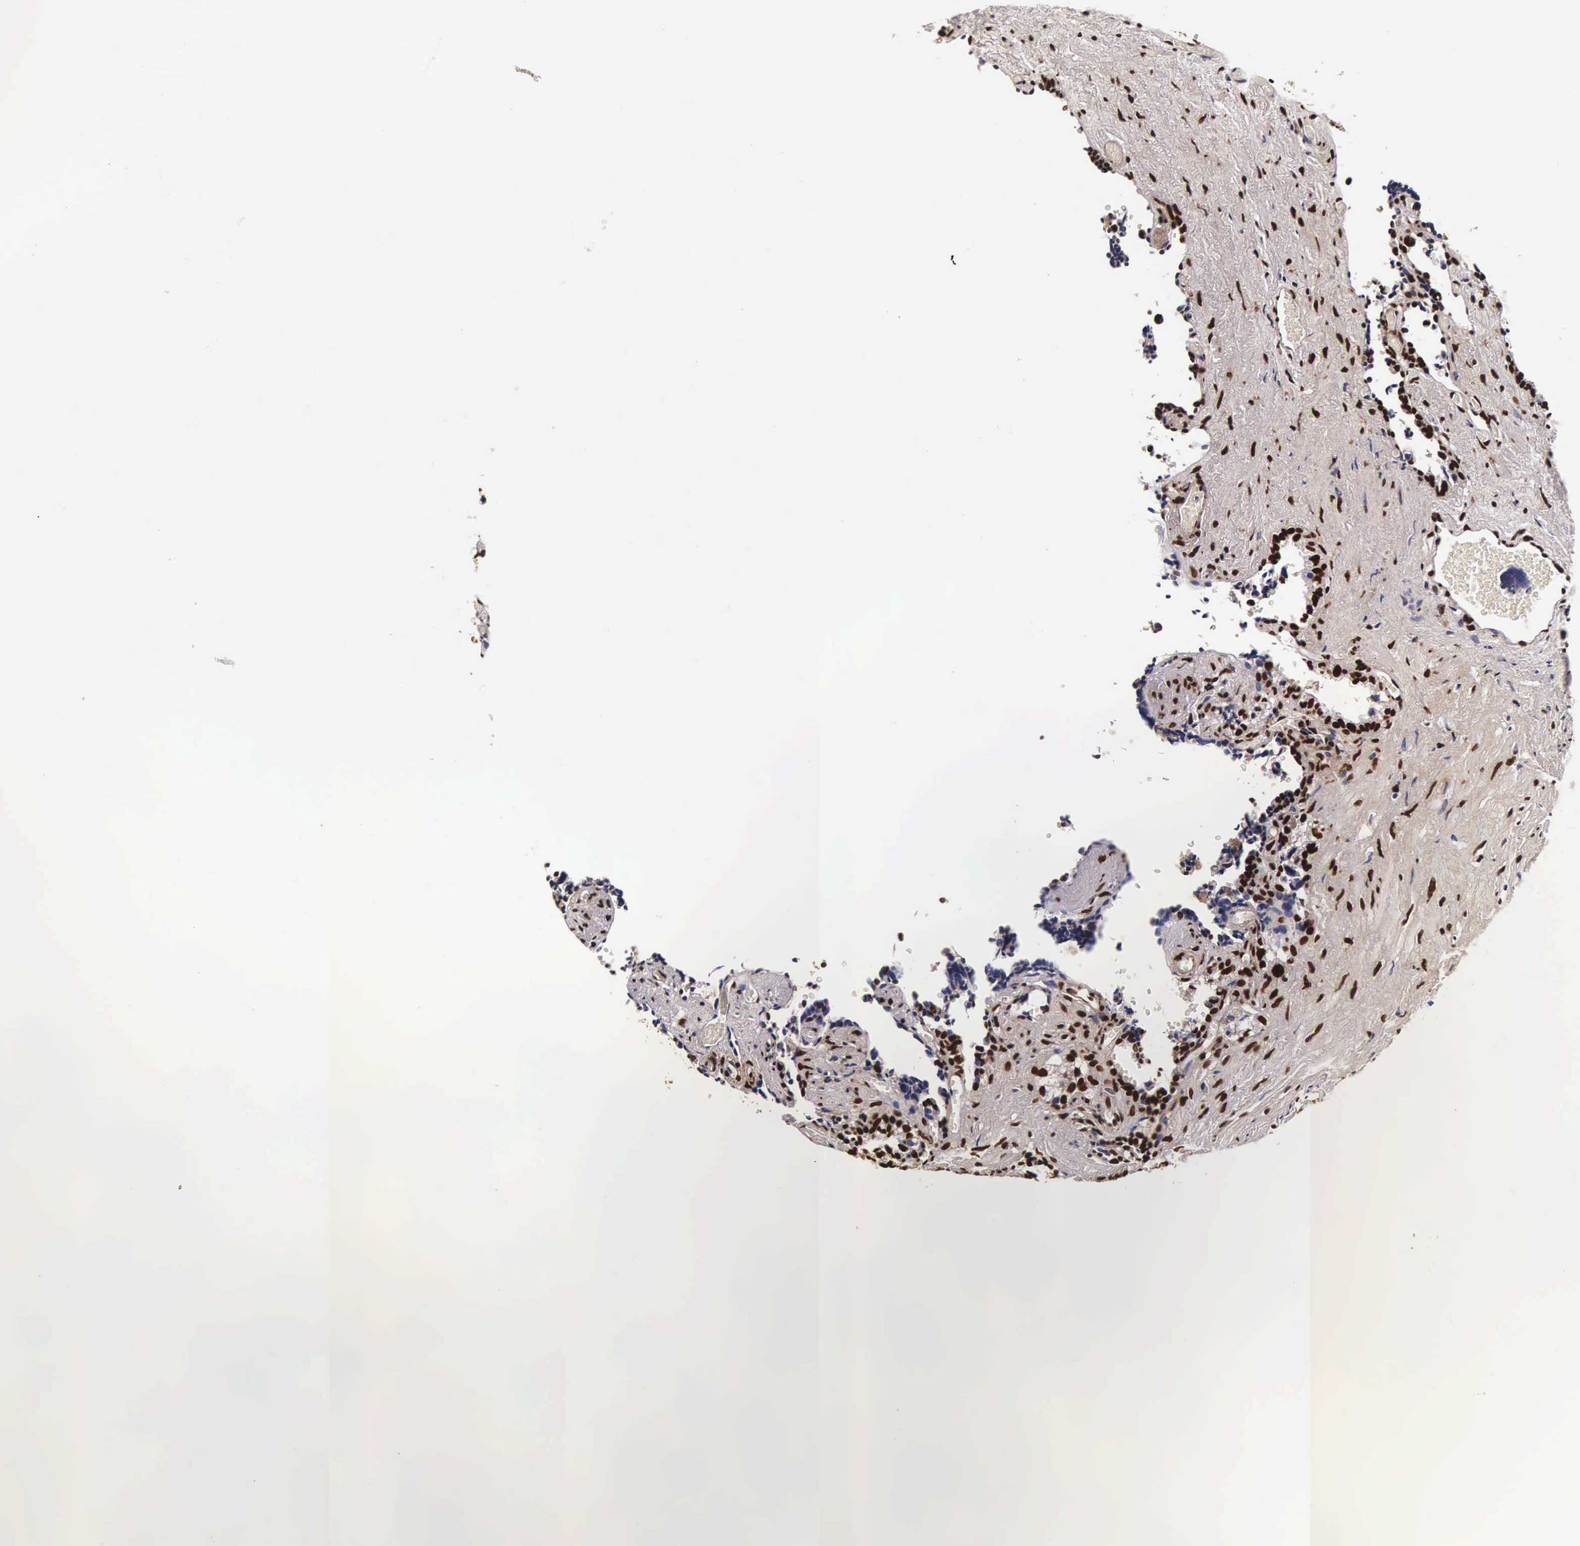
{"staining": {"intensity": "strong", "quantity": ">75%", "location": "nuclear"}, "tissue": "seminal vesicle", "cell_type": "Glandular cells", "image_type": "normal", "snomed": [{"axis": "morphology", "description": "Normal tissue, NOS"}, {"axis": "topography", "description": "Seminal veicle"}], "caption": "About >75% of glandular cells in unremarkable seminal vesicle reveal strong nuclear protein staining as visualized by brown immunohistochemical staining.", "gene": "BCL2L2", "patient": {"sex": "male", "age": 60}}